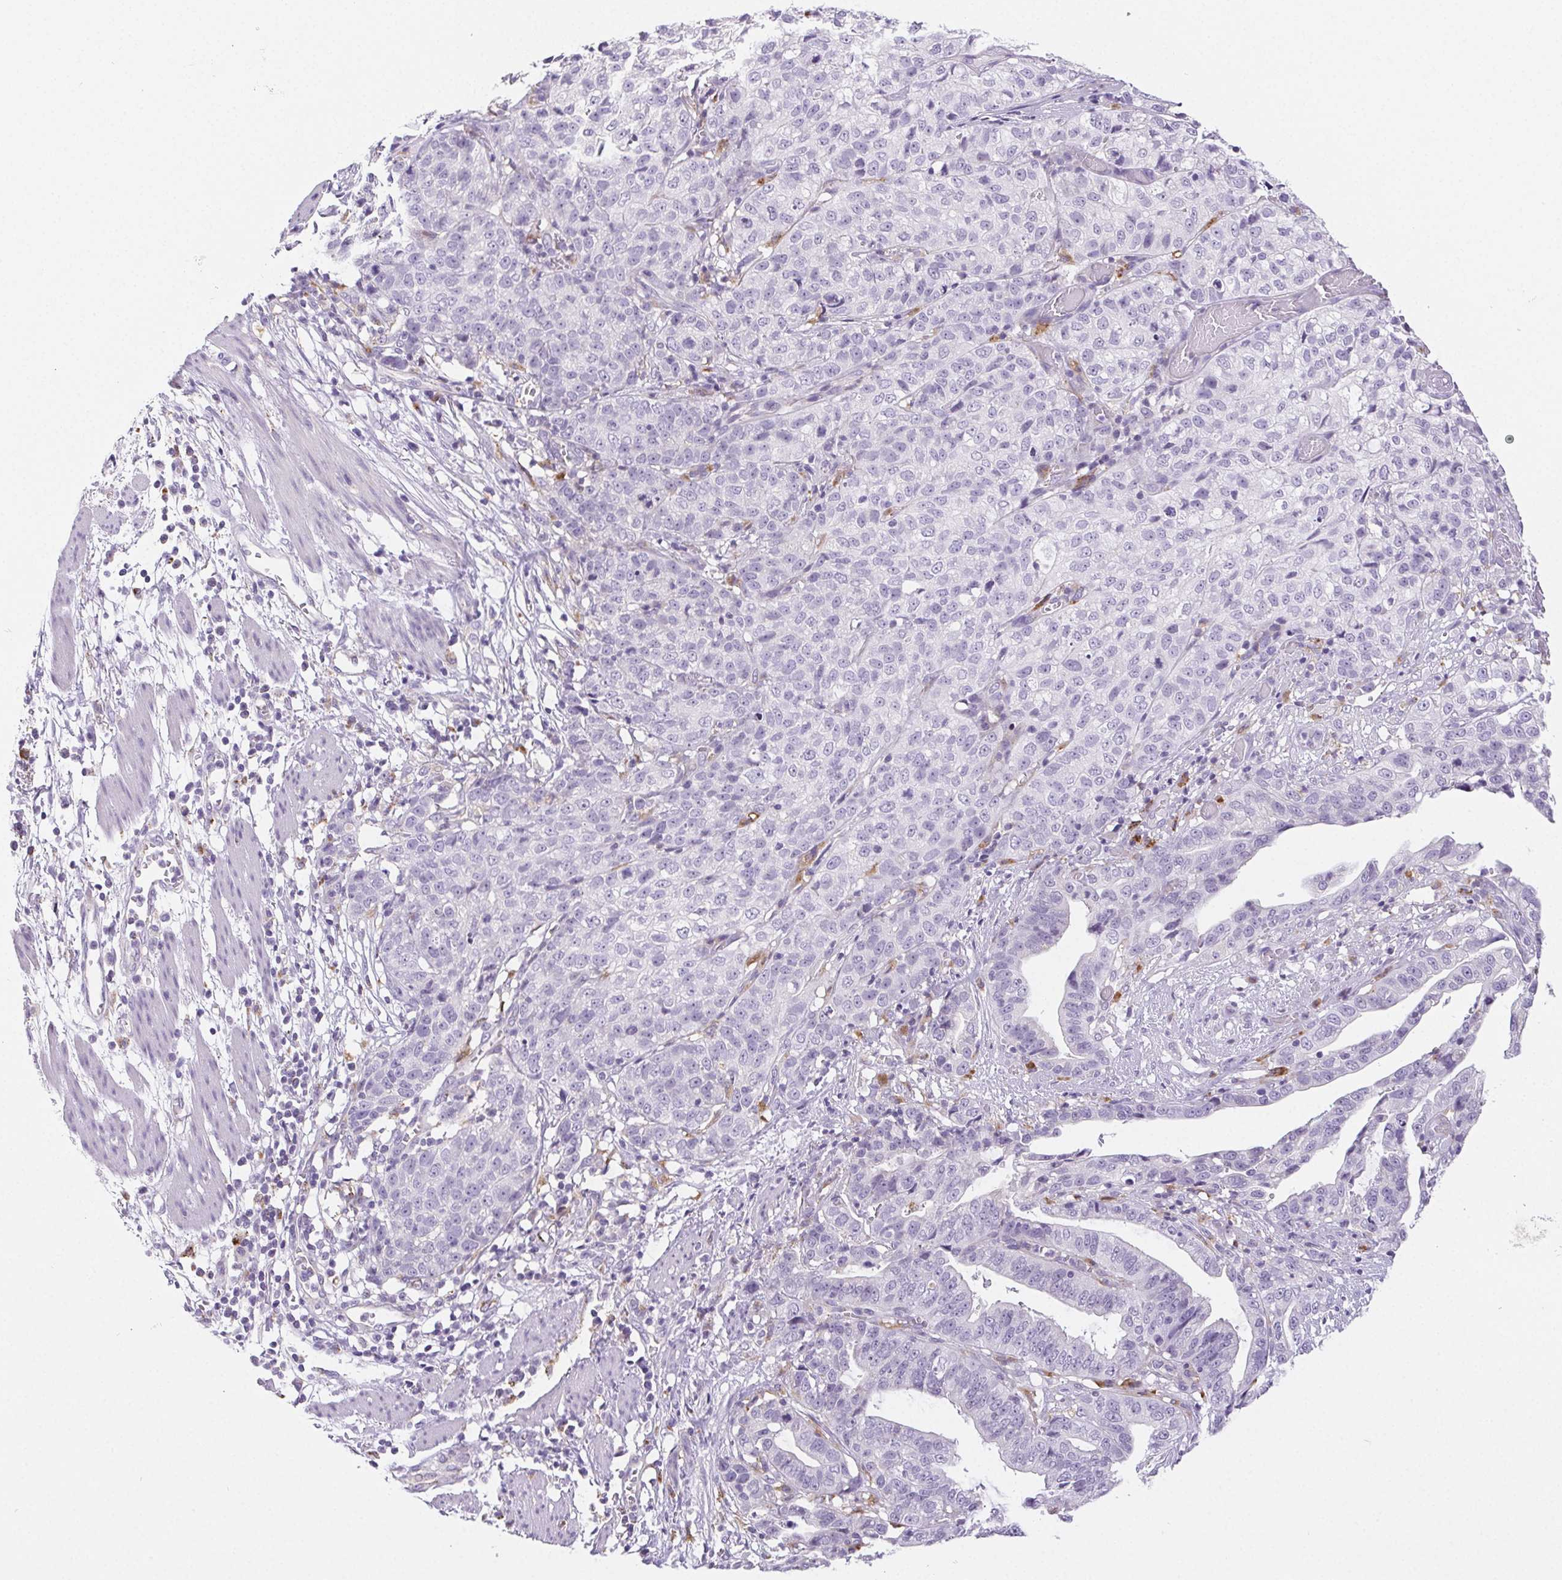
{"staining": {"intensity": "negative", "quantity": "none", "location": "none"}, "tissue": "stomach cancer", "cell_type": "Tumor cells", "image_type": "cancer", "snomed": [{"axis": "morphology", "description": "Adenocarcinoma, NOS"}, {"axis": "topography", "description": "Stomach, upper"}], "caption": "IHC of human stomach adenocarcinoma exhibits no staining in tumor cells.", "gene": "LIPA", "patient": {"sex": "female", "age": 67}}